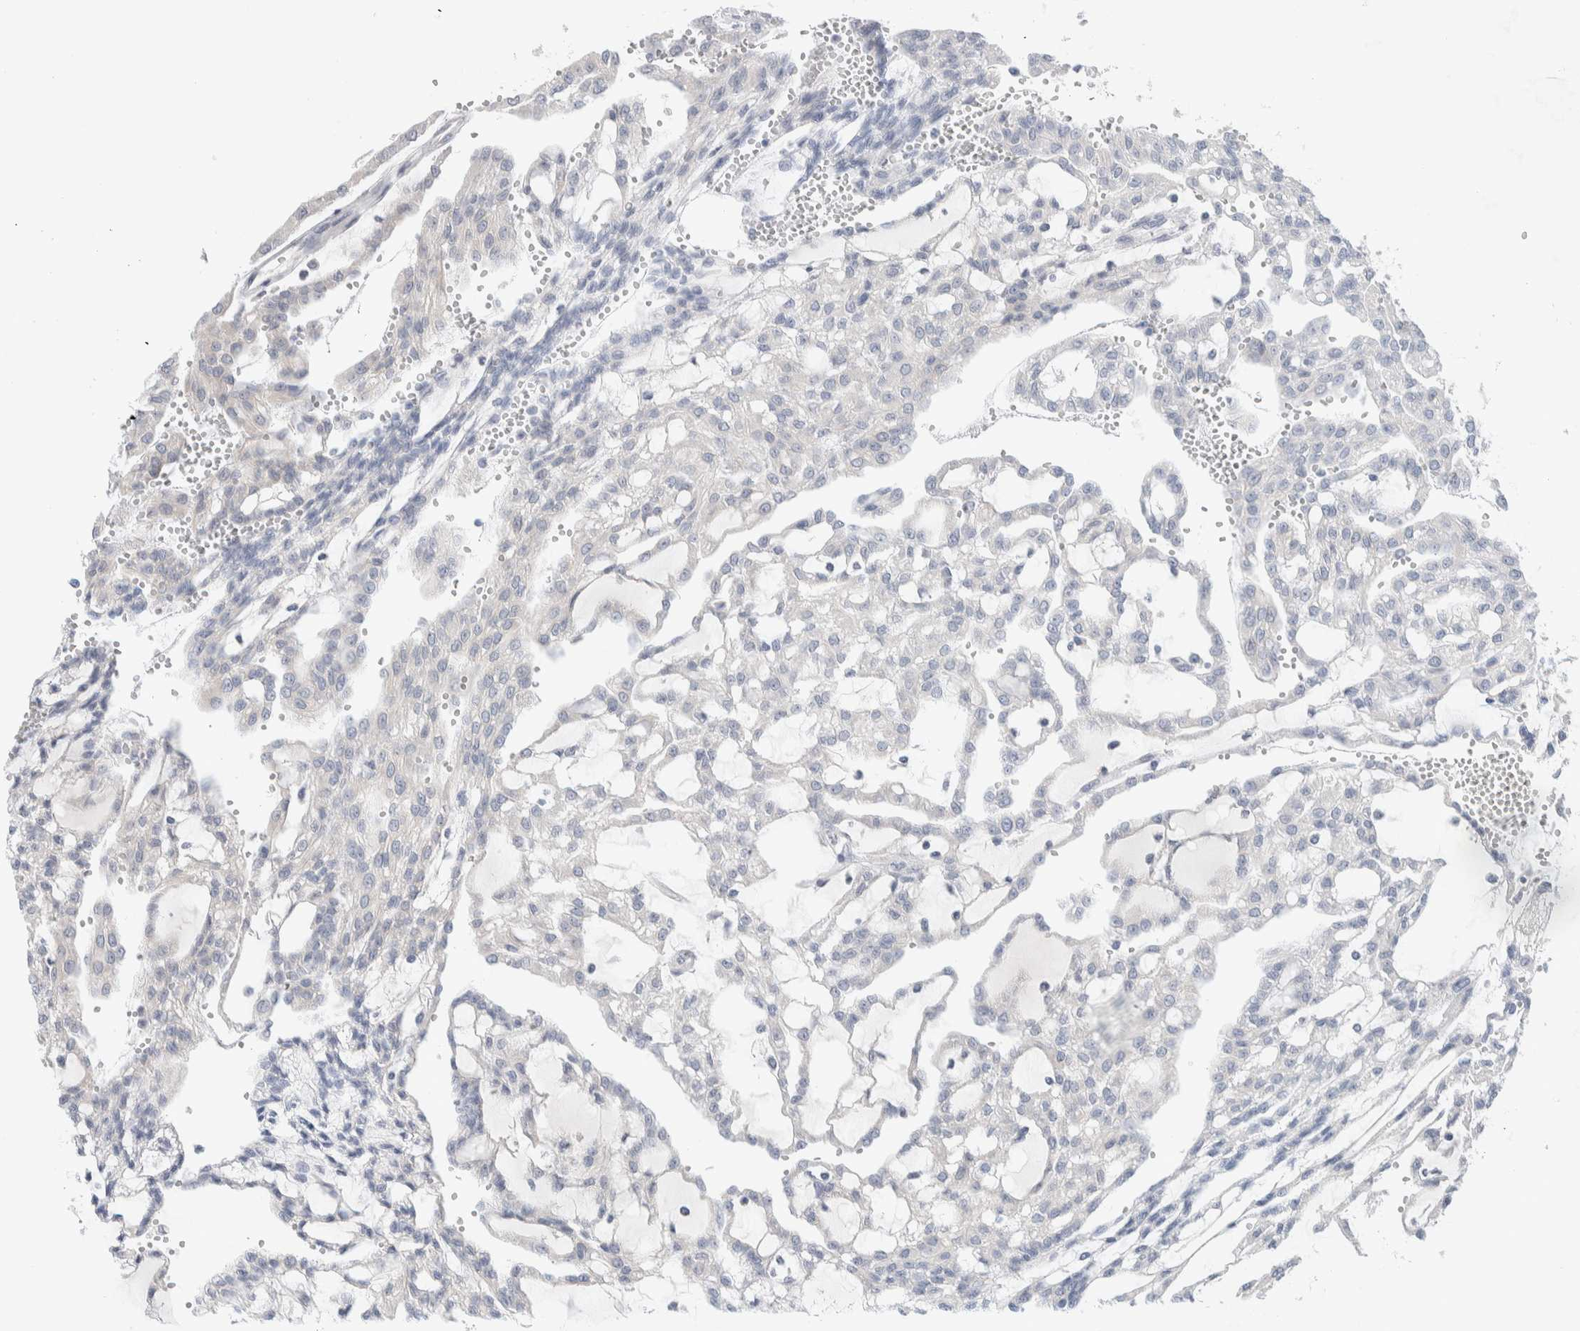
{"staining": {"intensity": "weak", "quantity": "<25%", "location": "cytoplasmic/membranous"}, "tissue": "renal cancer", "cell_type": "Tumor cells", "image_type": "cancer", "snomed": [{"axis": "morphology", "description": "Adenocarcinoma, NOS"}, {"axis": "topography", "description": "Kidney"}], "caption": "Immunohistochemistry (IHC) of human adenocarcinoma (renal) exhibits no staining in tumor cells.", "gene": "RUSF1", "patient": {"sex": "male", "age": 63}}